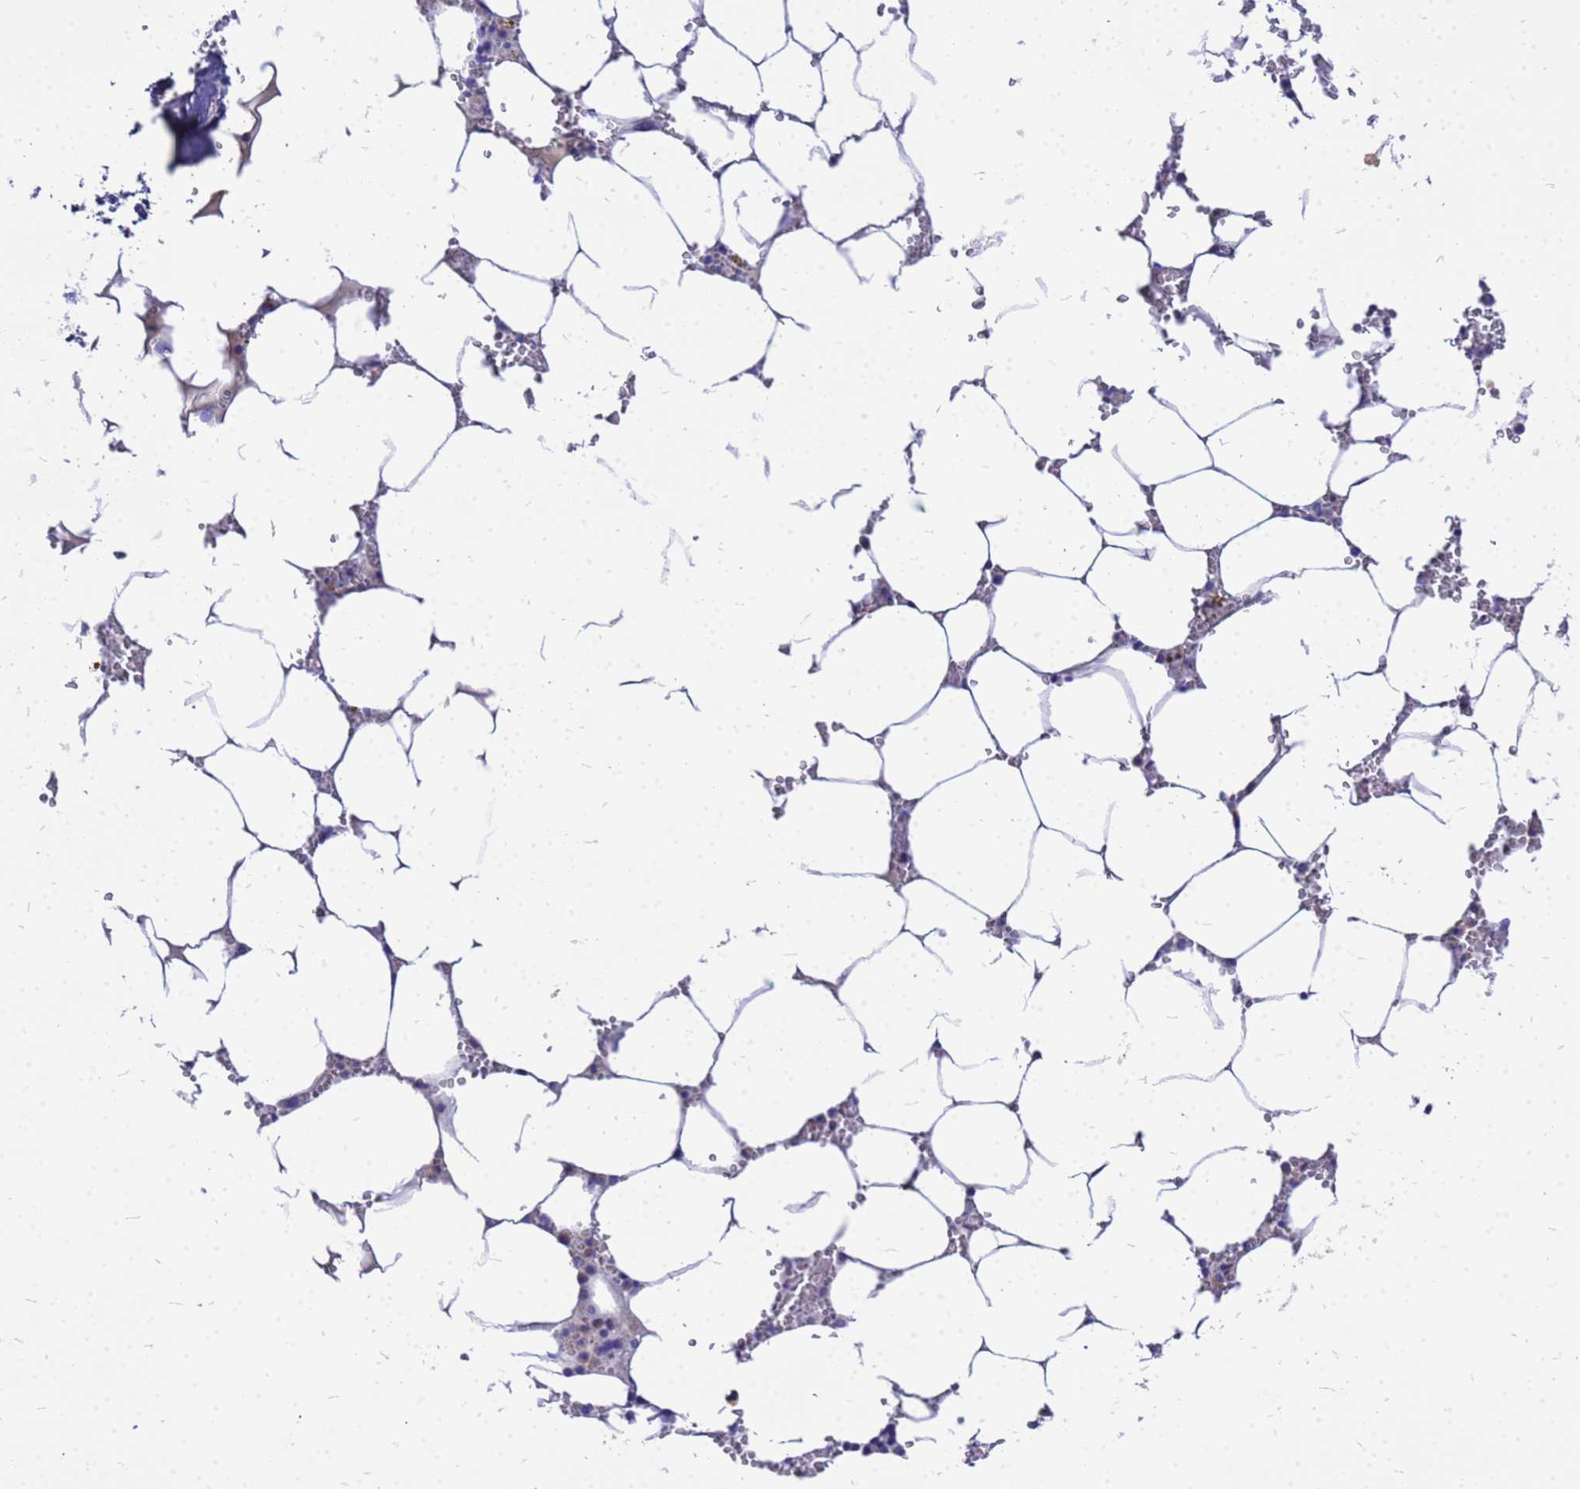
{"staining": {"intensity": "negative", "quantity": "none", "location": "none"}, "tissue": "bone marrow", "cell_type": "Hematopoietic cells", "image_type": "normal", "snomed": [{"axis": "morphology", "description": "Normal tissue, NOS"}, {"axis": "topography", "description": "Bone marrow"}], "caption": "Histopathology image shows no significant protein positivity in hematopoietic cells of normal bone marrow.", "gene": "OR52E2", "patient": {"sex": "male", "age": 70}}